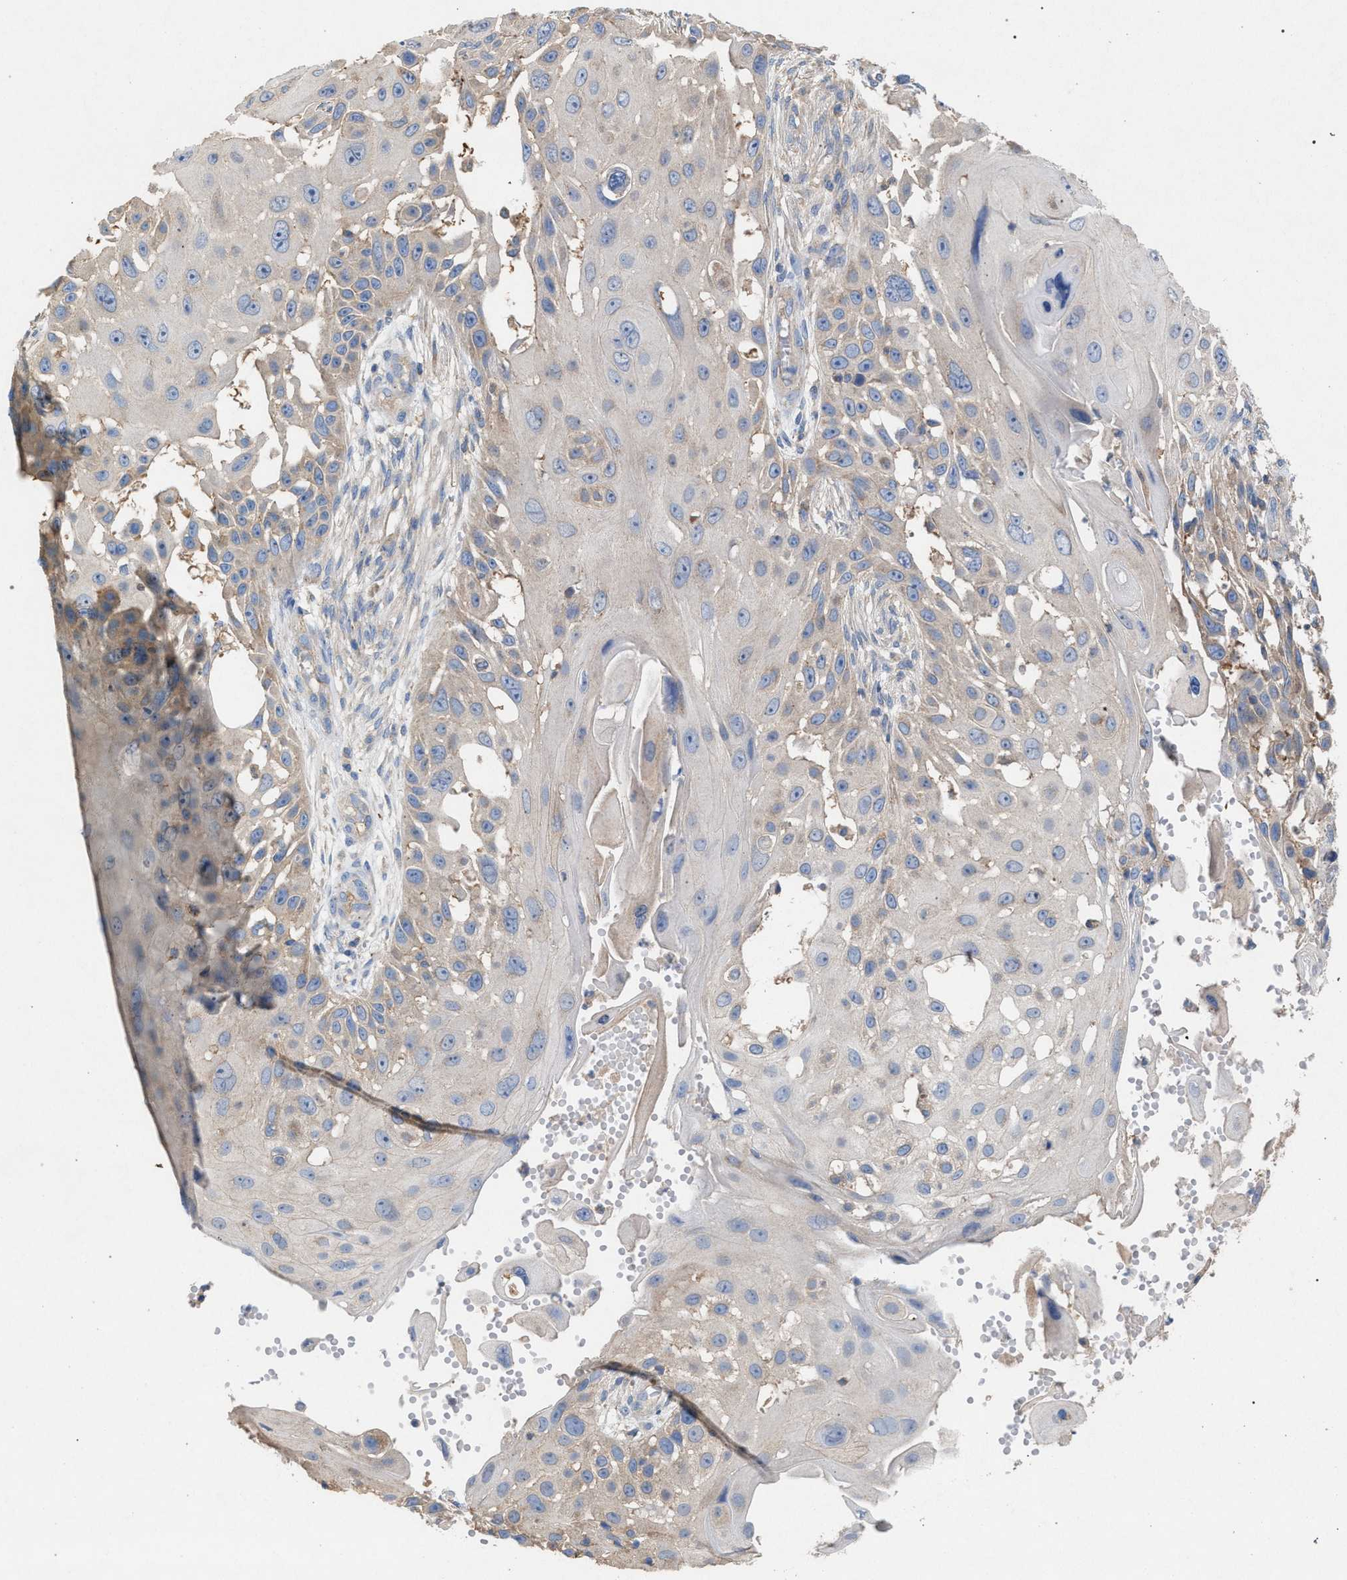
{"staining": {"intensity": "weak", "quantity": "<25%", "location": "cytoplasmic/membranous"}, "tissue": "skin cancer", "cell_type": "Tumor cells", "image_type": "cancer", "snomed": [{"axis": "morphology", "description": "Squamous cell carcinoma, NOS"}, {"axis": "topography", "description": "Skin"}], "caption": "Protein analysis of skin cancer demonstrates no significant positivity in tumor cells.", "gene": "VPS13A", "patient": {"sex": "female", "age": 44}}